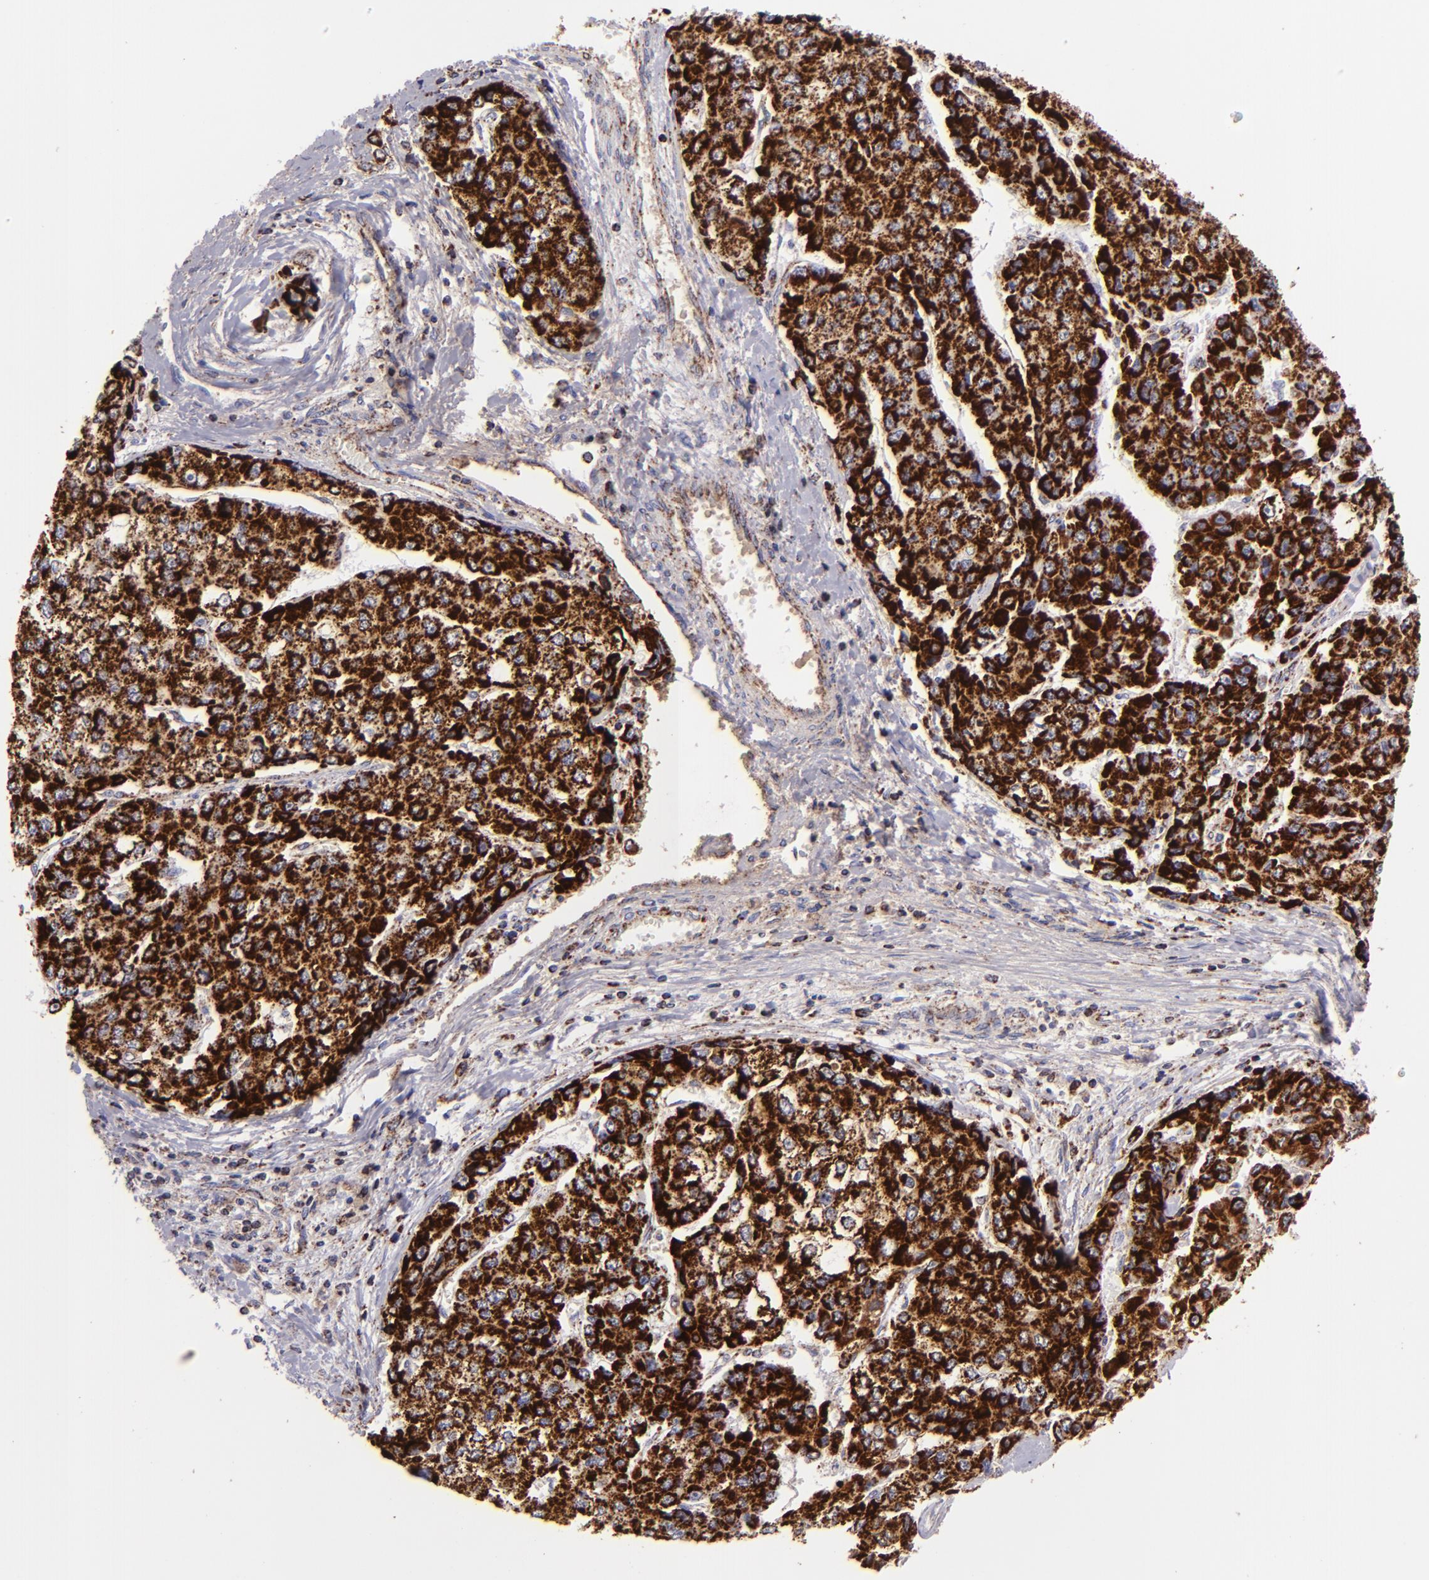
{"staining": {"intensity": "strong", "quantity": ">75%", "location": "cytoplasmic/membranous"}, "tissue": "liver cancer", "cell_type": "Tumor cells", "image_type": "cancer", "snomed": [{"axis": "morphology", "description": "Carcinoma, Hepatocellular, NOS"}, {"axis": "topography", "description": "Liver"}], "caption": "The photomicrograph shows immunohistochemical staining of liver cancer. There is strong cytoplasmic/membranous staining is appreciated in about >75% of tumor cells. The staining is performed using DAB brown chromogen to label protein expression. The nuclei are counter-stained blue using hematoxylin.", "gene": "HSPD1", "patient": {"sex": "female", "age": 66}}